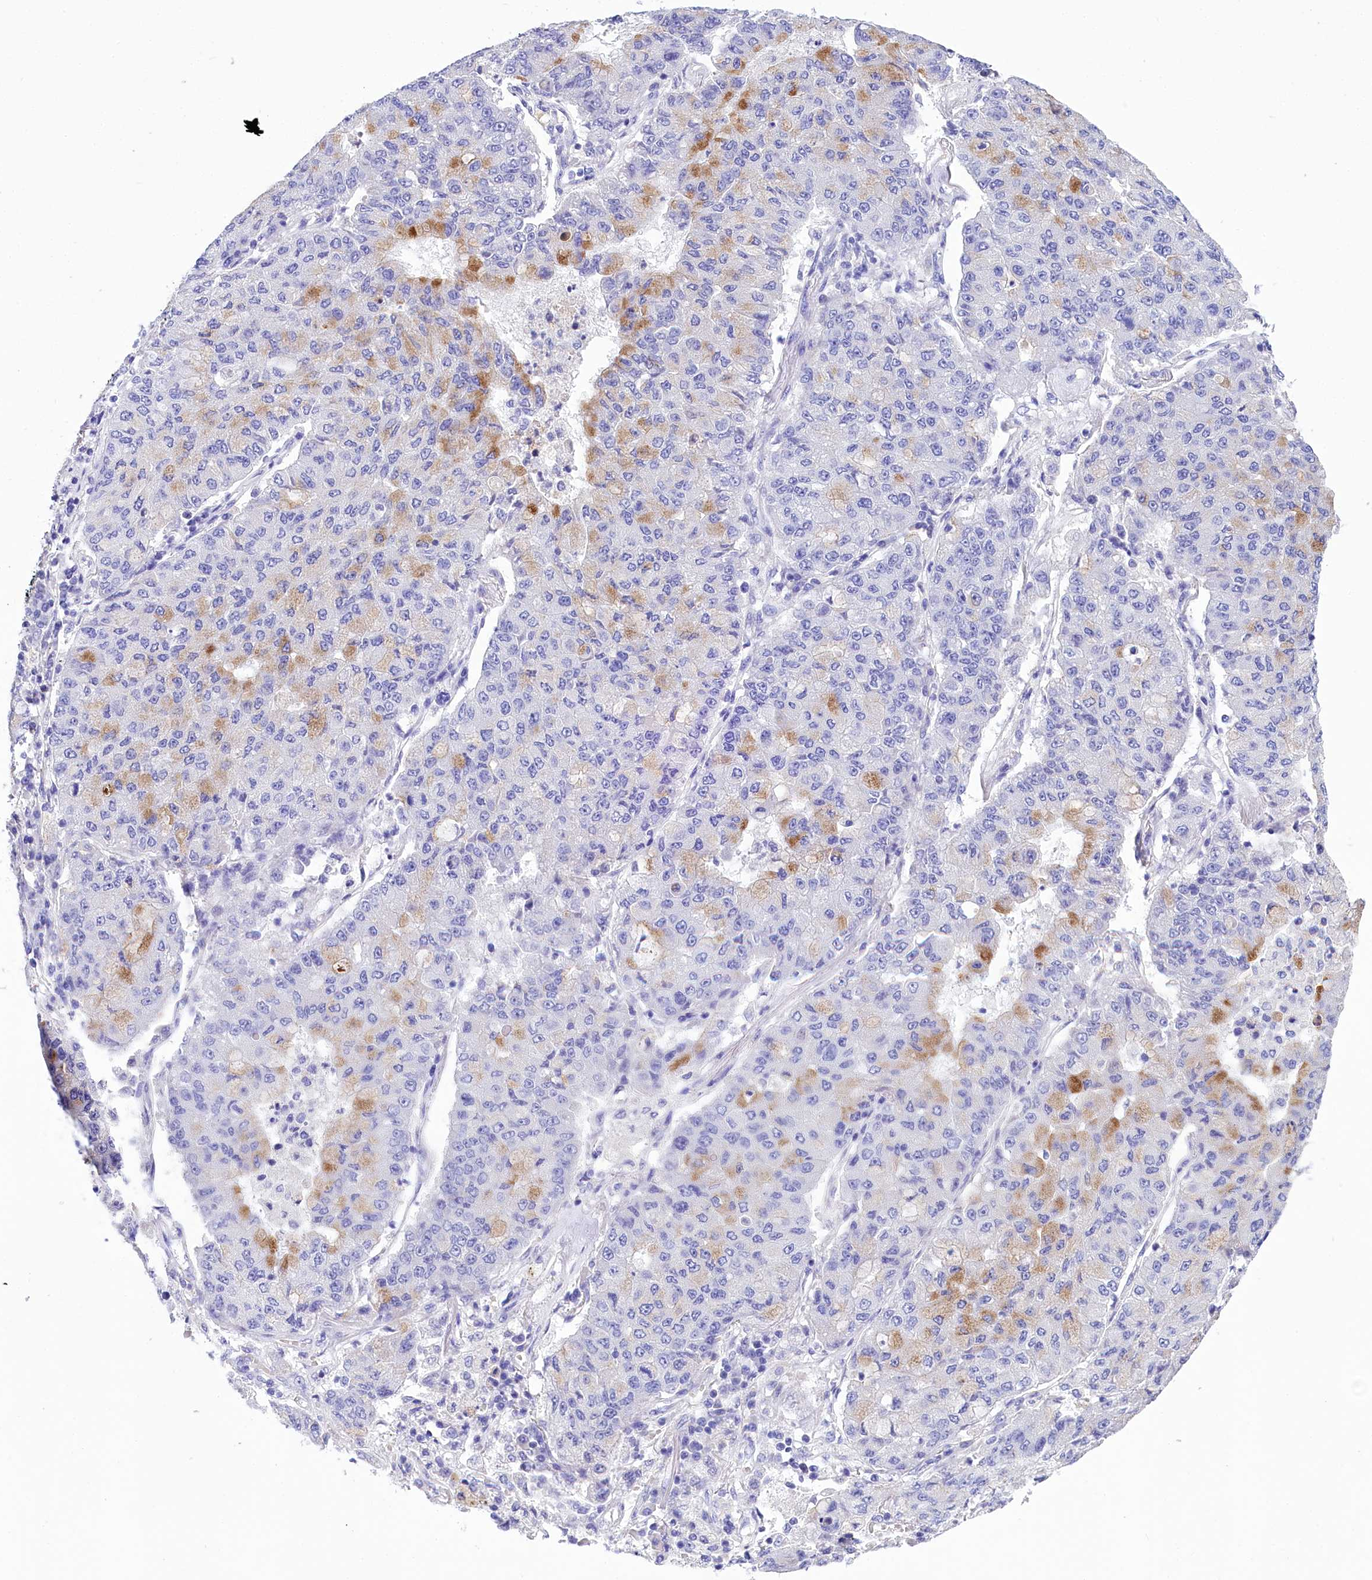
{"staining": {"intensity": "moderate", "quantity": "<25%", "location": "cytoplasmic/membranous"}, "tissue": "lung cancer", "cell_type": "Tumor cells", "image_type": "cancer", "snomed": [{"axis": "morphology", "description": "Squamous cell carcinoma, NOS"}, {"axis": "topography", "description": "Lung"}], "caption": "Immunohistochemistry micrograph of neoplastic tissue: lung cancer (squamous cell carcinoma) stained using immunohistochemistry (IHC) exhibits low levels of moderate protein expression localized specifically in the cytoplasmic/membranous of tumor cells, appearing as a cytoplasmic/membranous brown color.", "gene": "TTC36", "patient": {"sex": "male", "age": 74}}